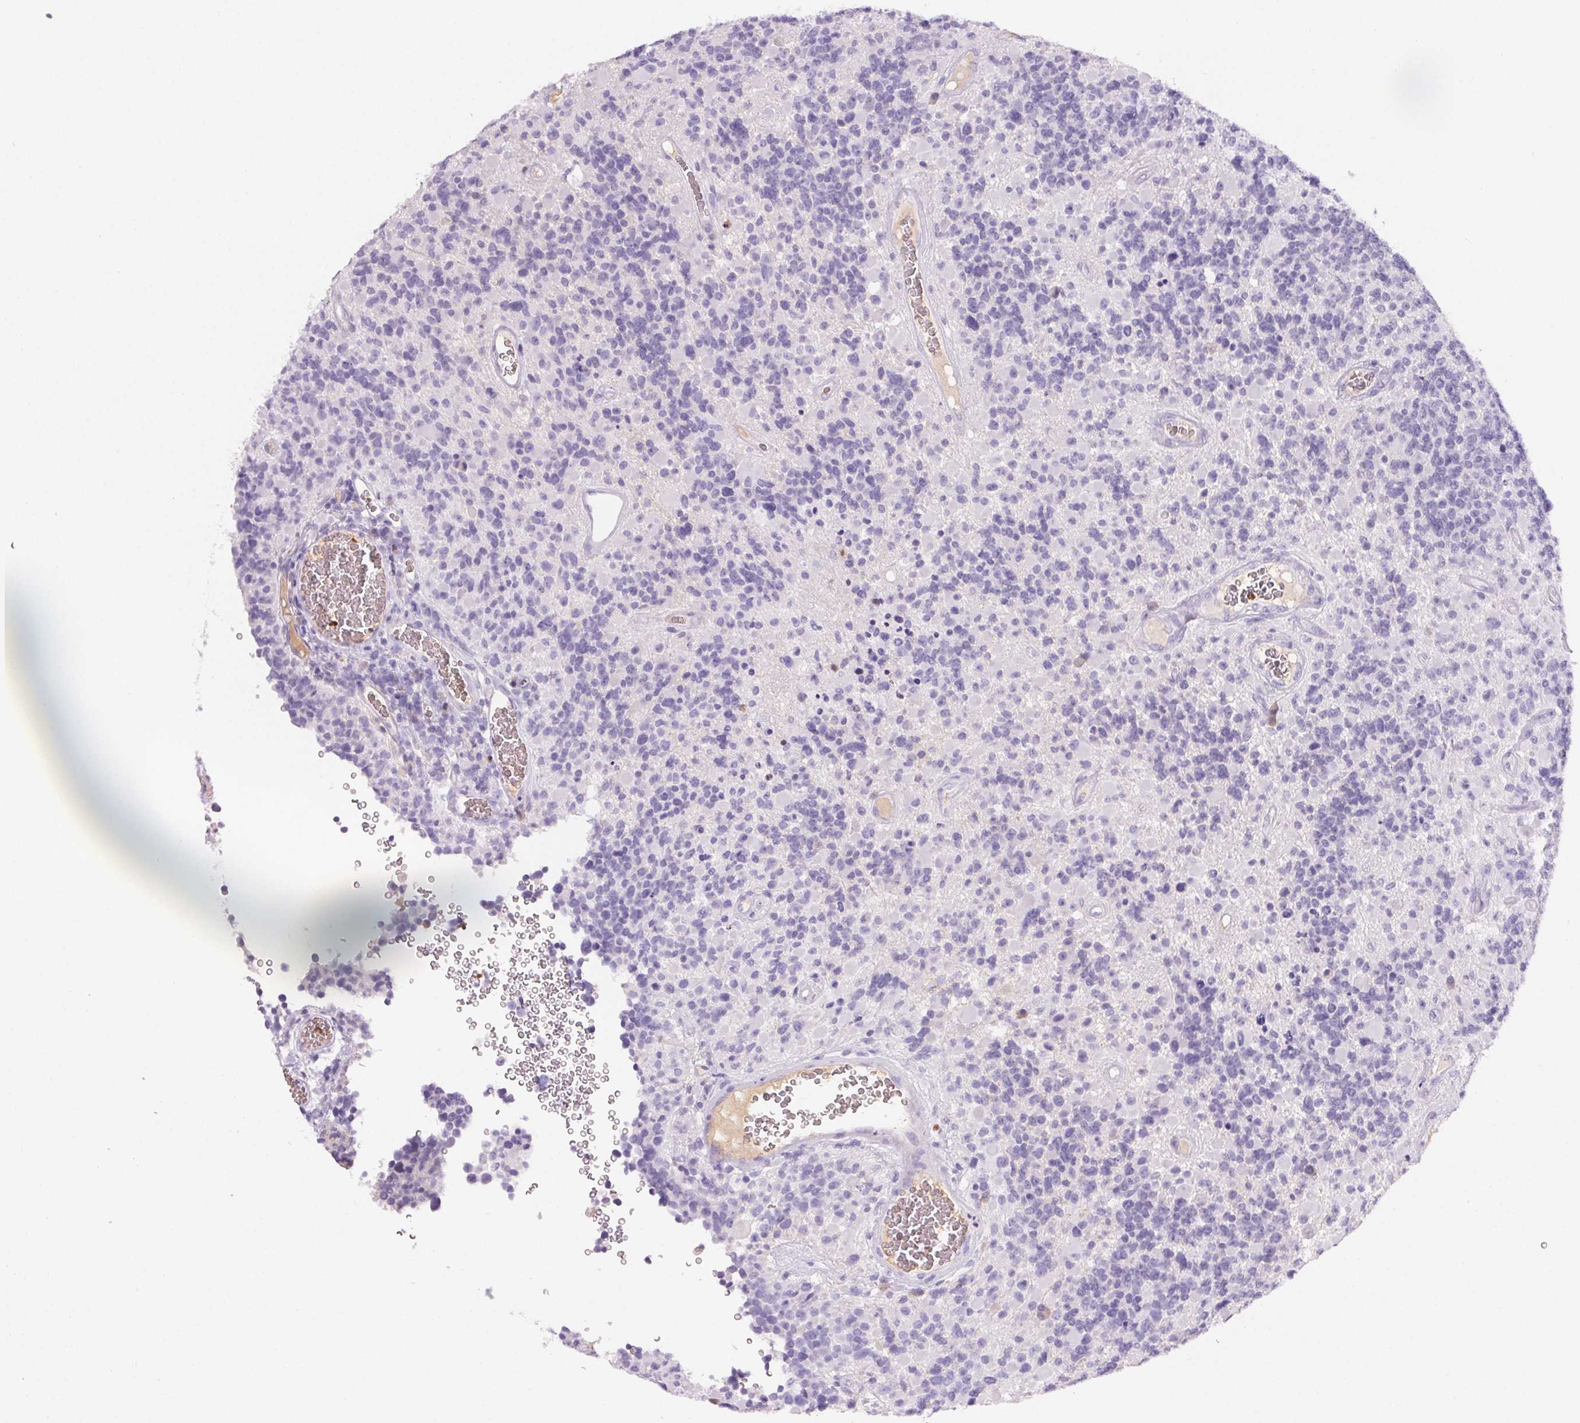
{"staining": {"intensity": "negative", "quantity": "none", "location": "none"}, "tissue": "glioma", "cell_type": "Tumor cells", "image_type": "cancer", "snomed": [{"axis": "morphology", "description": "Glioma, malignant, High grade"}, {"axis": "topography", "description": "Brain"}], "caption": "This is an immunohistochemistry micrograph of human glioma. There is no staining in tumor cells.", "gene": "PADI4", "patient": {"sex": "female", "age": 40}}